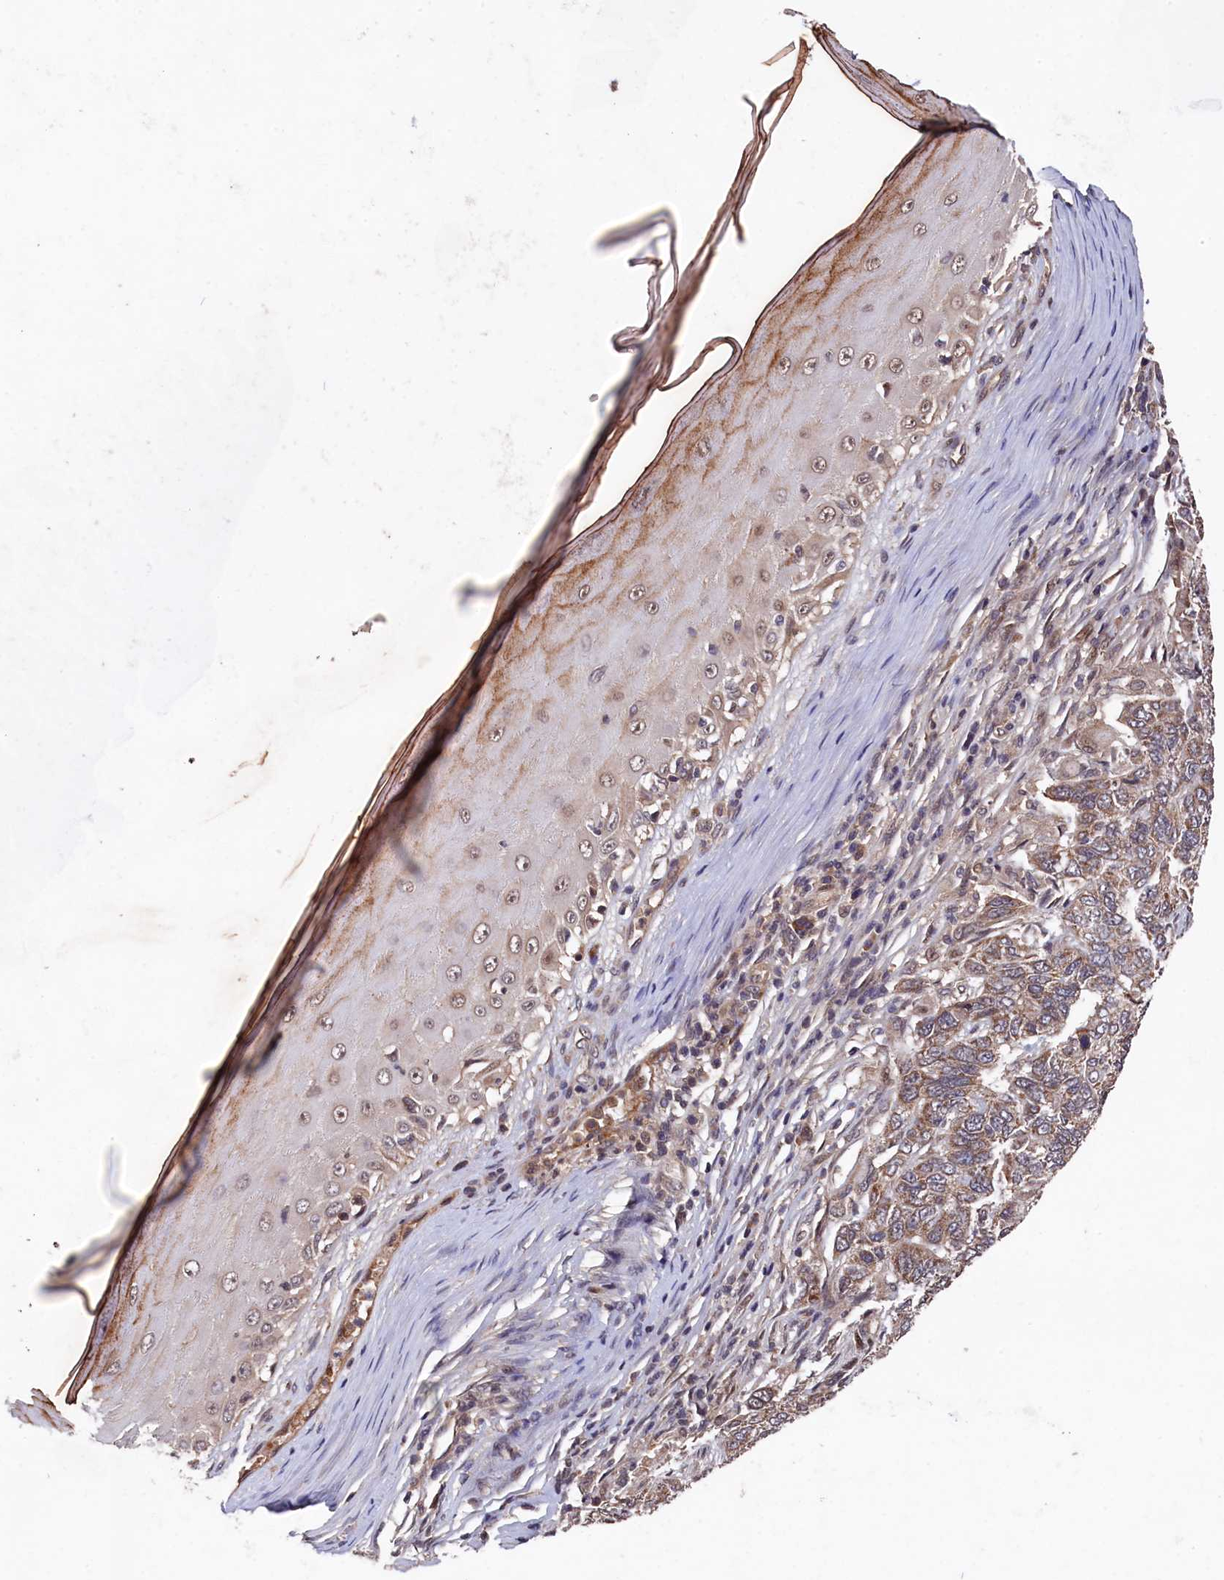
{"staining": {"intensity": "moderate", "quantity": ">75%", "location": "cytoplasmic/membranous"}, "tissue": "skin cancer", "cell_type": "Tumor cells", "image_type": "cancer", "snomed": [{"axis": "morphology", "description": "Basal cell carcinoma"}, {"axis": "topography", "description": "Skin"}], "caption": "Immunohistochemistry (IHC) micrograph of neoplastic tissue: skin basal cell carcinoma stained using immunohistochemistry (IHC) exhibits medium levels of moderate protein expression localized specifically in the cytoplasmic/membranous of tumor cells, appearing as a cytoplasmic/membranous brown color.", "gene": "CLPX", "patient": {"sex": "female", "age": 65}}